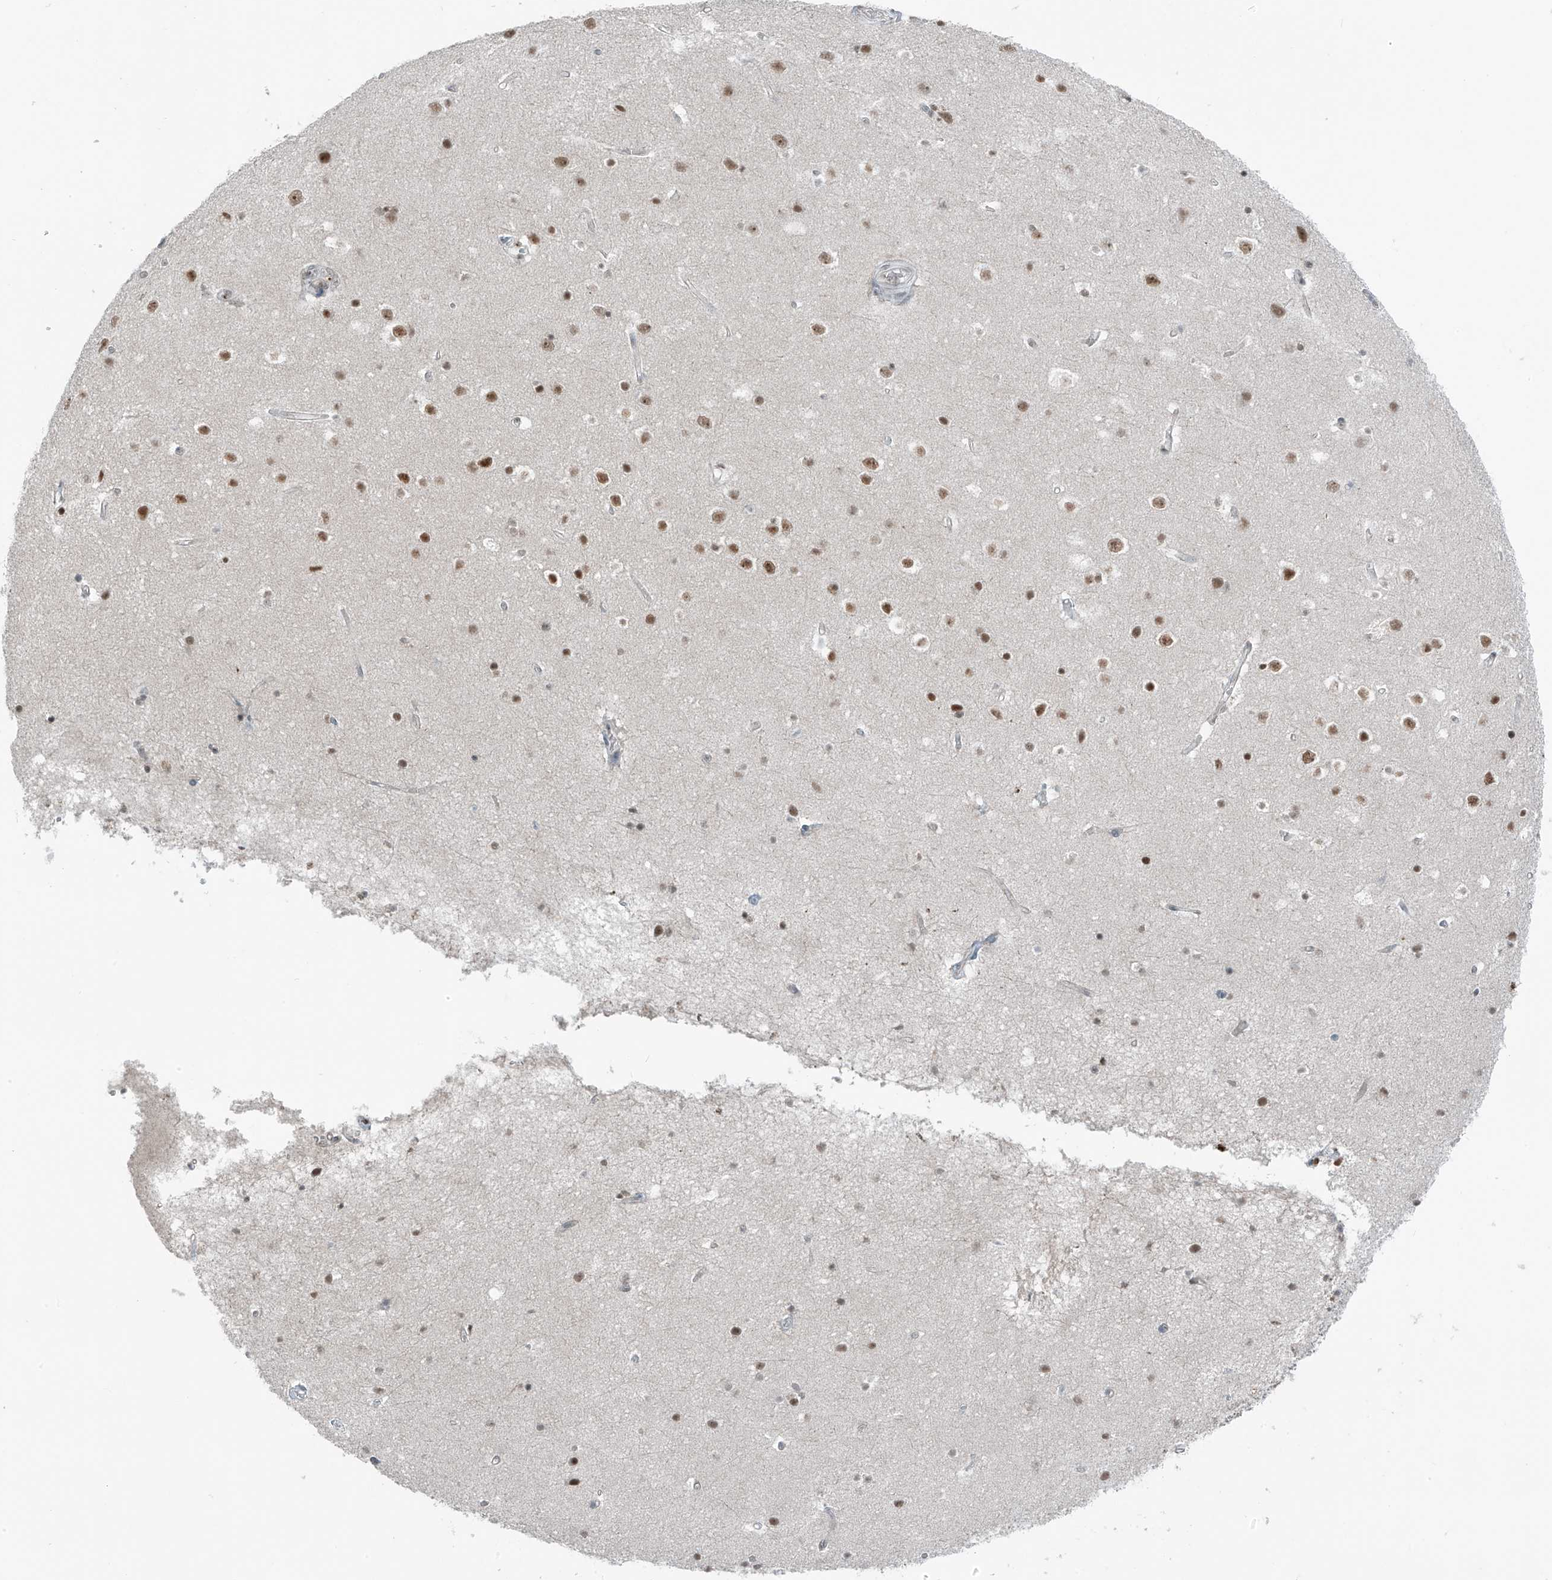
{"staining": {"intensity": "negative", "quantity": "none", "location": "none"}, "tissue": "cerebral cortex", "cell_type": "Endothelial cells", "image_type": "normal", "snomed": [{"axis": "morphology", "description": "Normal tissue, NOS"}, {"axis": "topography", "description": "Cerebral cortex"}], "caption": "The image demonstrates no significant staining in endothelial cells of cerebral cortex.", "gene": "WRNIP1", "patient": {"sex": "male", "age": 54}}